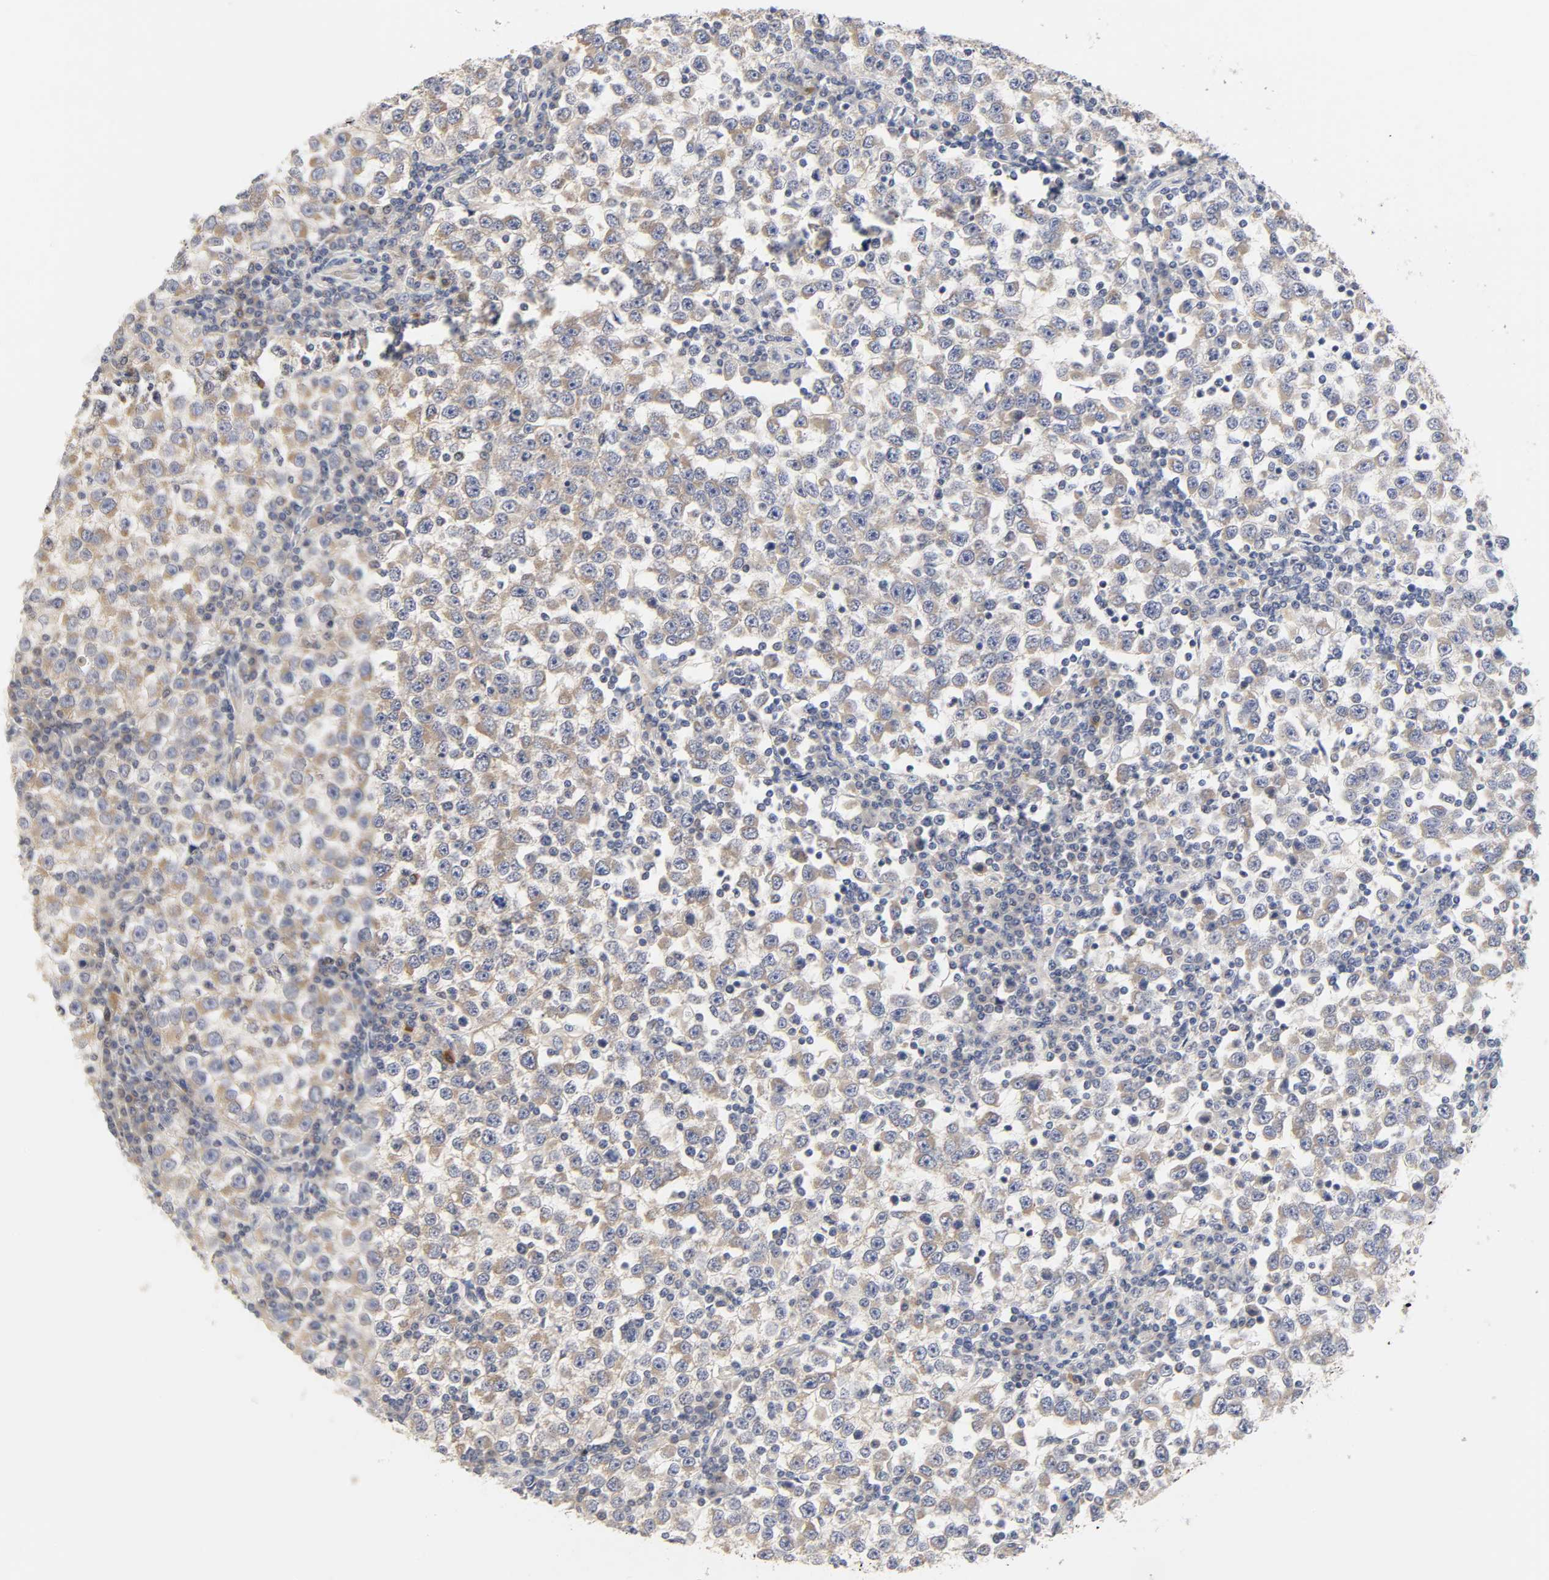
{"staining": {"intensity": "weak", "quantity": ">75%", "location": "cytoplasmic/membranous"}, "tissue": "testis cancer", "cell_type": "Tumor cells", "image_type": "cancer", "snomed": [{"axis": "morphology", "description": "Seminoma, NOS"}, {"axis": "topography", "description": "Testis"}], "caption": "Immunohistochemical staining of human seminoma (testis) shows low levels of weak cytoplasmic/membranous positivity in about >75% of tumor cells. (brown staining indicates protein expression, while blue staining denotes nuclei).", "gene": "C17orf75", "patient": {"sex": "male", "age": 65}}